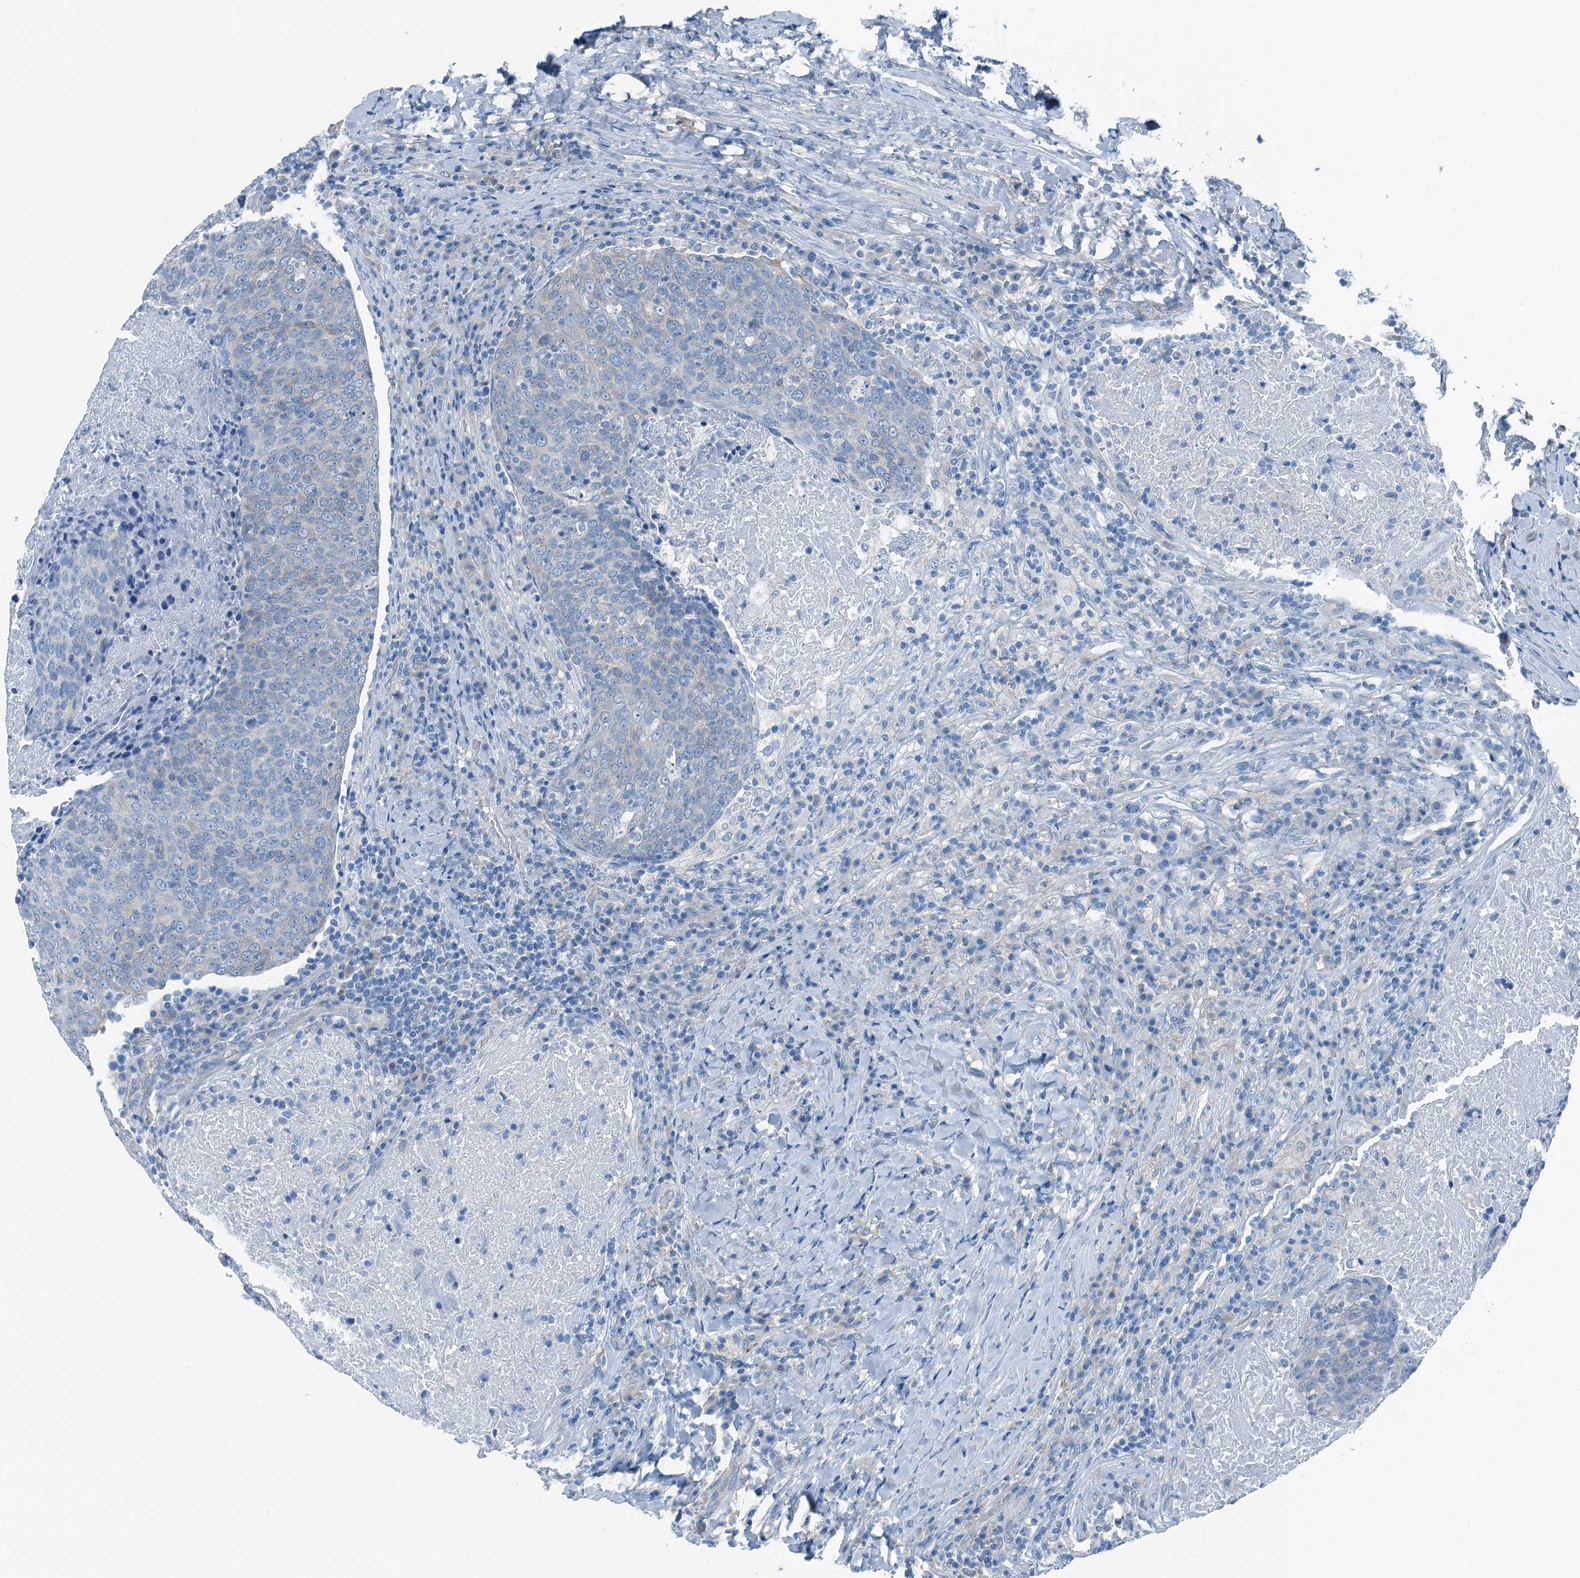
{"staining": {"intensity": "negative", "quantity": "none", "location": "none"}, "tissue": "head and neck cancer", "cell_type": "Tumor cells", "image_type": "cancer", "snomed": [{"axis": "morphology", "description": "Squamous cell carcinoma, NOS"}, {"axis": "morphology", "description": "Squamous cell carcinoma, metastatic, NOS"}, {"axis": "topography", "description": "Lymph node"}, {"axis": "topography", "description": "Head-Neck"}], "caption": "A high-resolution histopathology image shows immunohistochemistry (IHC) staining of metastatic squamous cell carcinoma (head and neck), which reveals no significant positivity in tumor cells.", "gene": "TMOD2", "patient": {"sex": "male", "age": 62}}